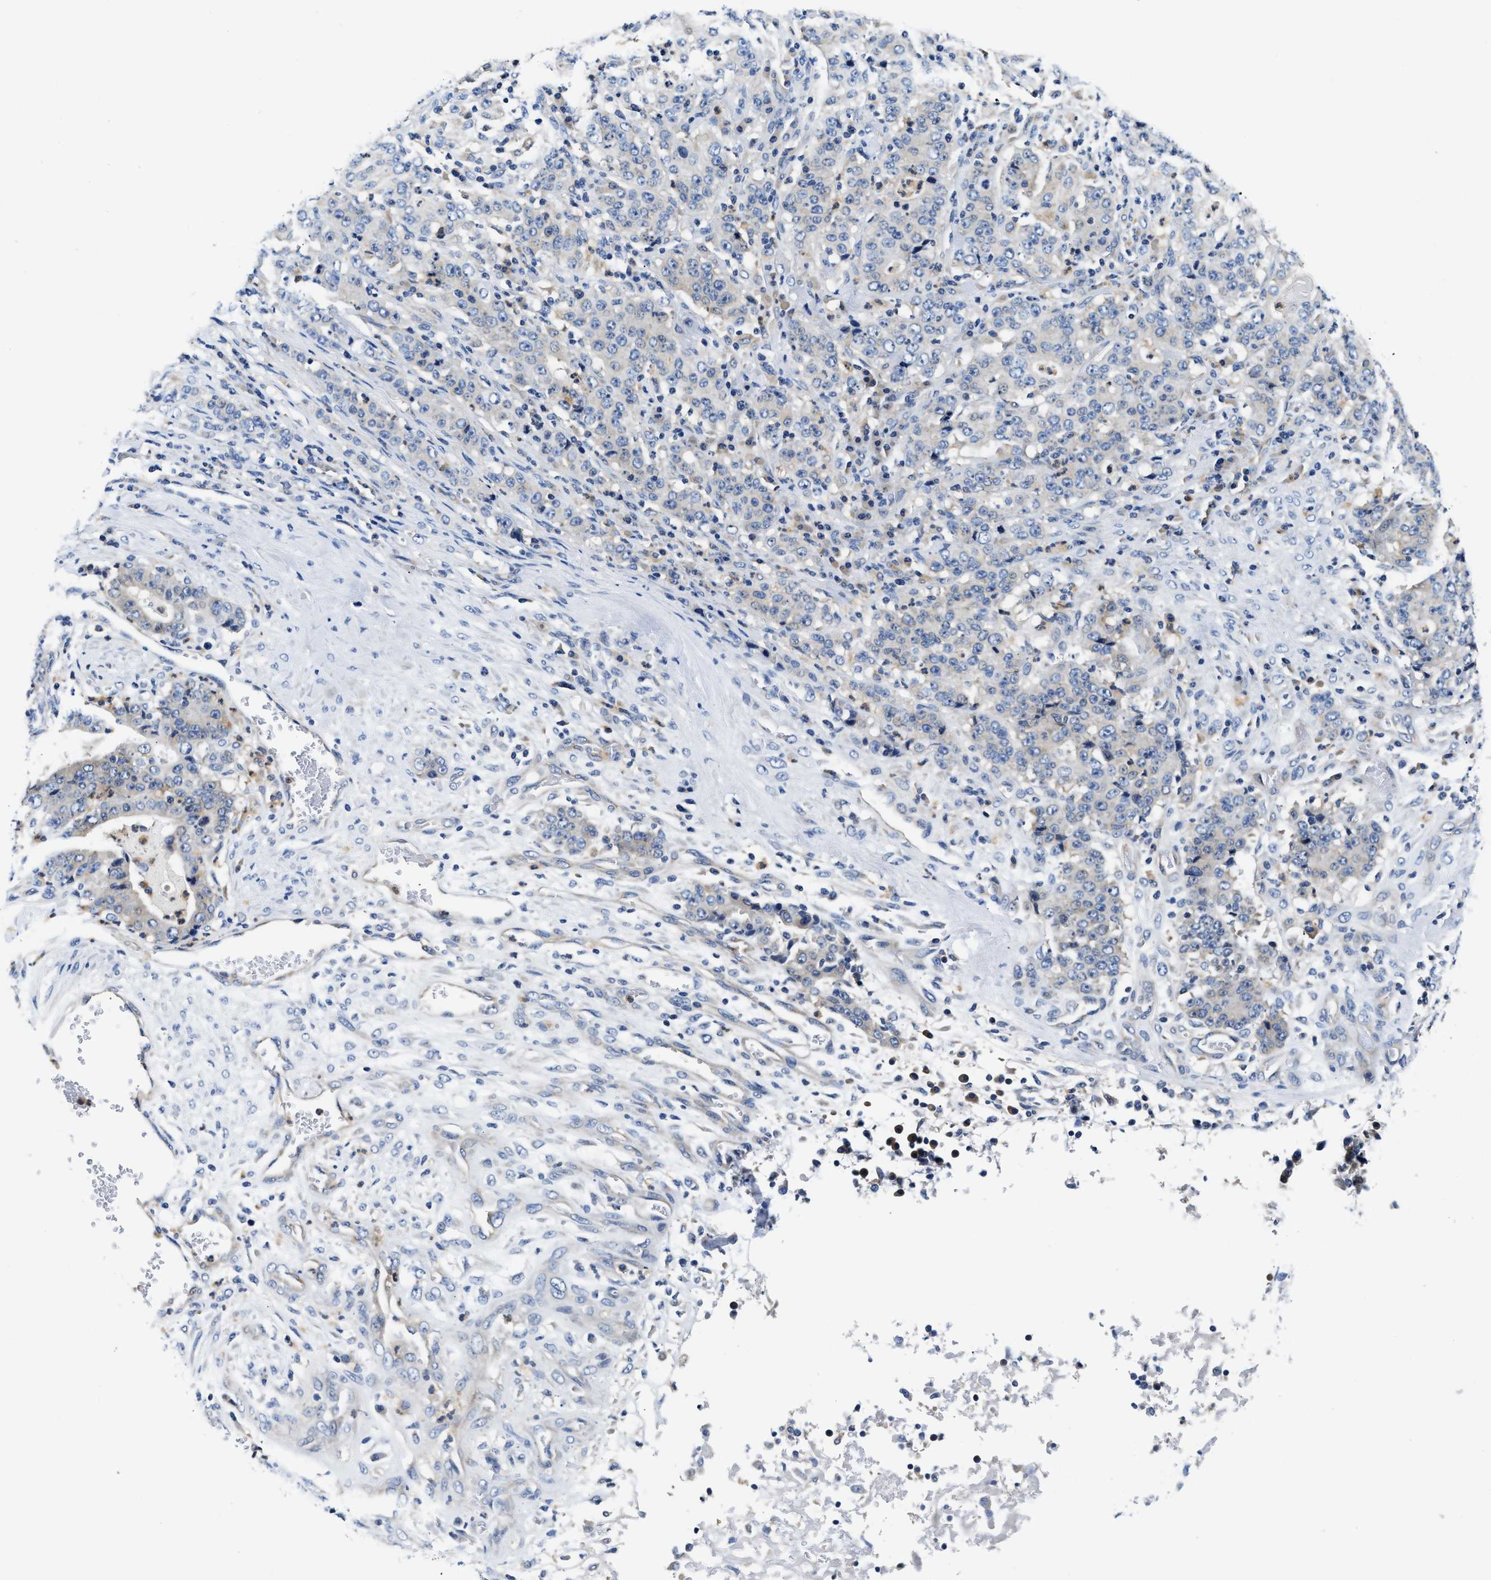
{"staining": {"intensity": "negative", "quantity": "none", "location": "none"}, "tissue": "stomach cancer", "cell_type": "Tumor cells", "image_type": "cancer", "snomed": [{"axis": "morphology", "description": "Normal tissue, NOS"}, {"axis": "morphology", "description": "Adenocarcinoma, NOS"}, {"axis": "topography", "description": "Stomach, upper"}, {"axis": "topography", "description": "Stomach"}], "caption": "Histopathology image shows no protein positivity in tumor cells of stomach cancer (adenocarcinoma) tissue. (Brightfield microscopy of DAB IHC at high magnification).", "gene": "FAM185A", "patient": {"sex": "male", "age": 59}}